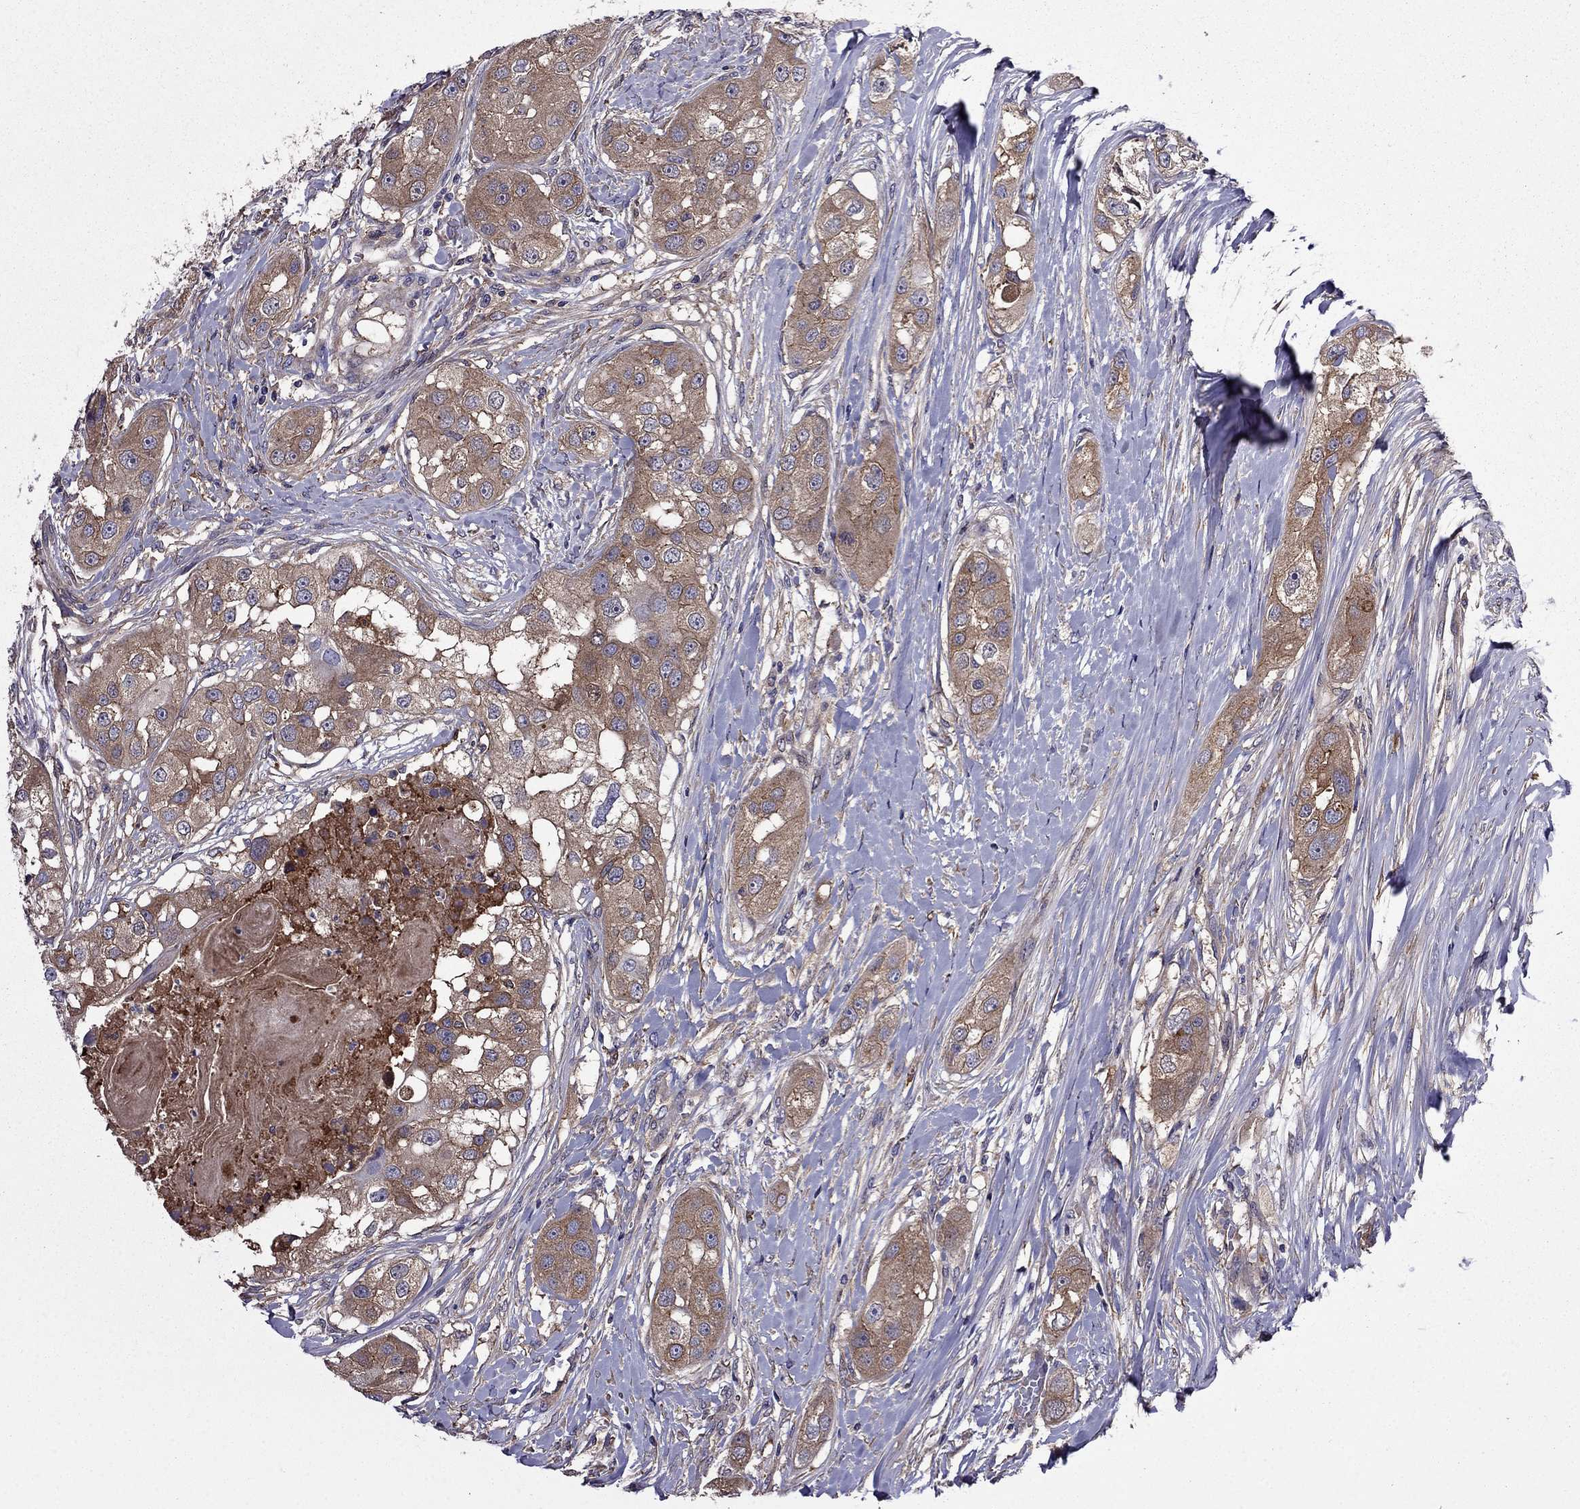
{"staining": {"intensity": "moderate", "quantity": ">75%", "location": "cytoplasmic/membranous"}, "tissue": "head and neck cancer", "cell_type": "Tumor cells", "image_type": "cancer", "snomed": [{"axis": "morphology", "description": "Normal tissue, NOS"}, {"axis": "morphology", "description": "Squamous cell carcinoma, NOS"}, {"axis": "topography", "description": "Skeletal muscle"}, {"axis": "topography", "description": "Head-Neck"}], "caption": "Immunohistochemical staining of head and neck cancer (squamous cell carcinoma) displays medium levels of moderate cytoplasmic/membranous protein expression in approximately >75% of tumor cells. Nuclei are stained in blue.", "gene": "ITGB1", "patient": {"sex": "male", "age": 51}}